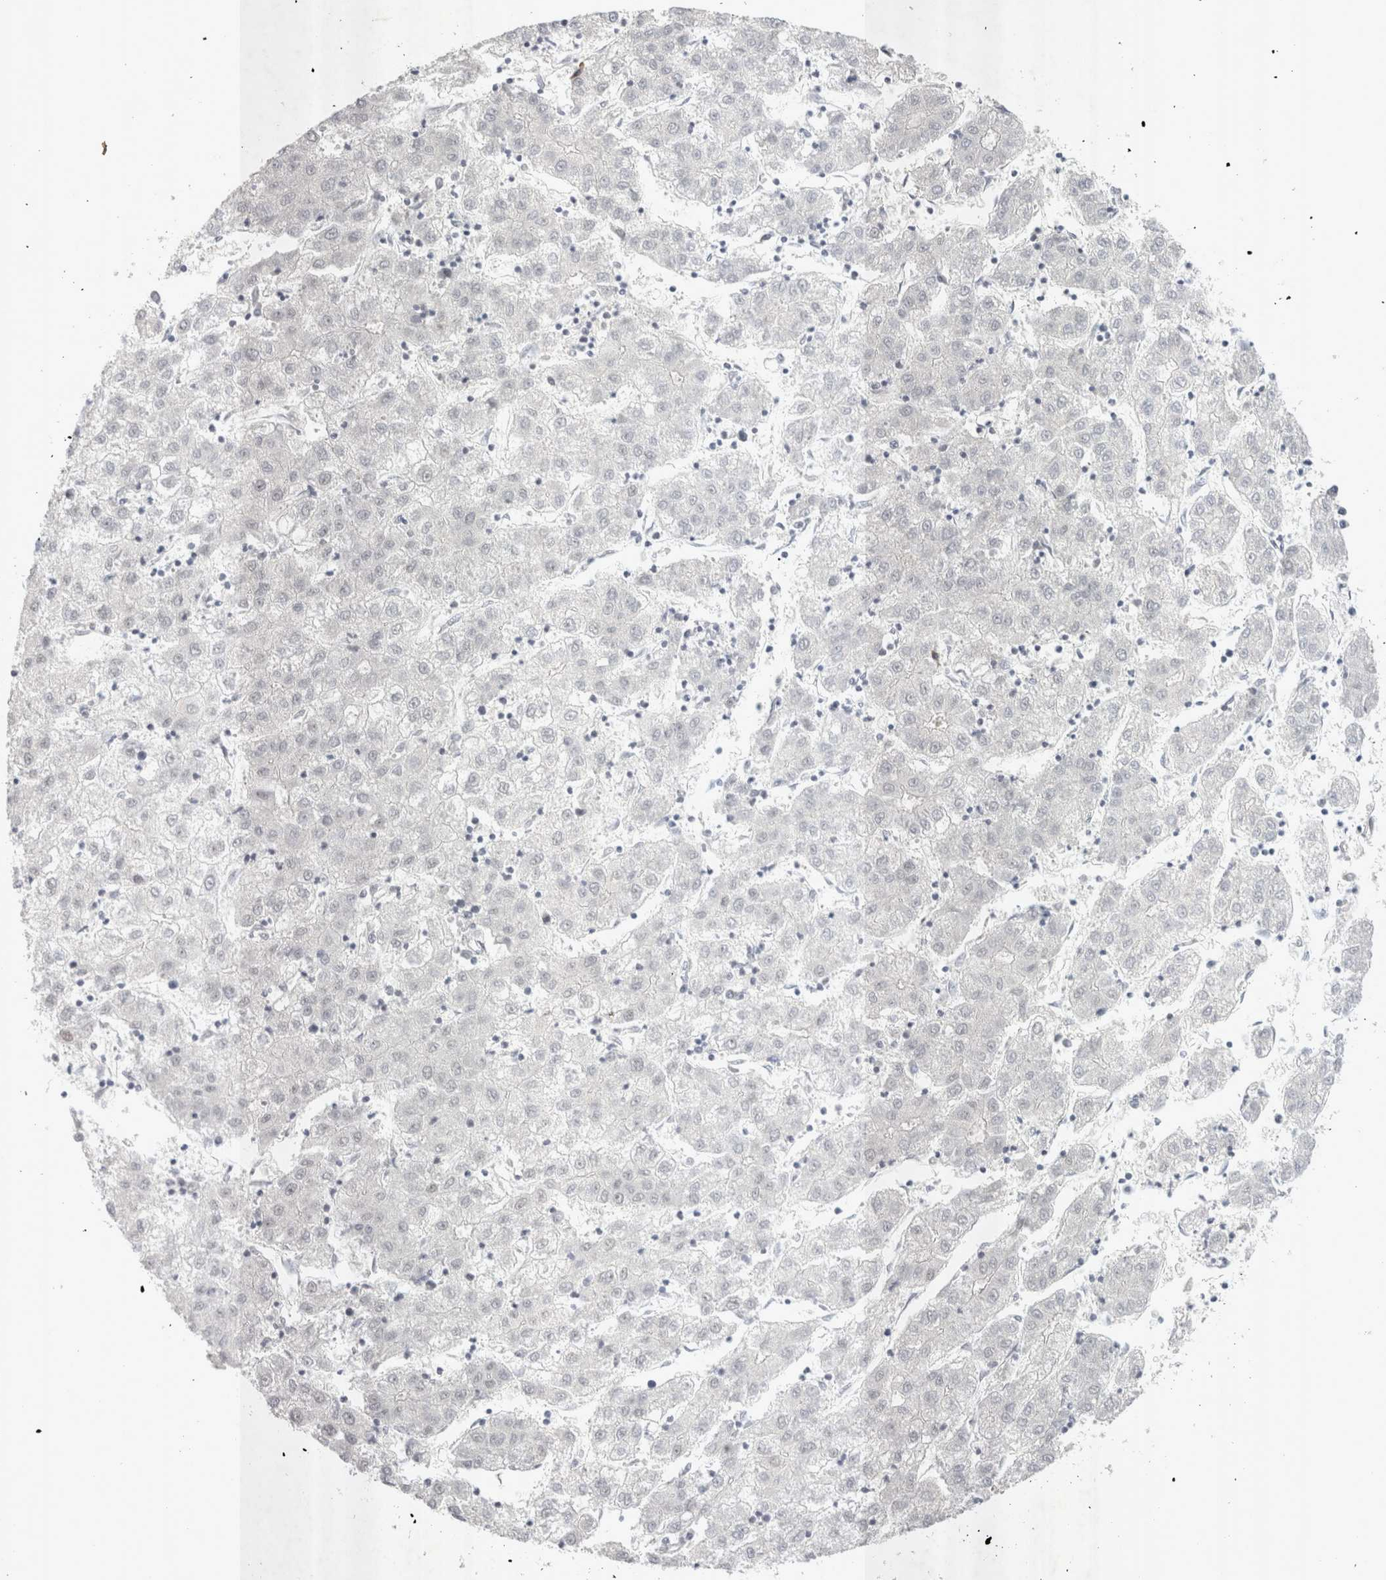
{"staining": {"intensity": "negative", "quantity": "none", "location": "none"}, "tissue": "liver cancer", "cell_type": "Tumor cells", "image_type": "cancer", "snomed": [{"axis": "morphology", "description": "Carcinoma, Hepatocellular, NOS"}, {"axis": "topography", "description": "Liver"}], "caption": "Immunohistochemistry (IHC) of liver cancer (hepatocellular carcinoma) exhibits no staining in tumor cells.", "gene": "RECQL4", "patient": {"sex": "male", "age": 72}}